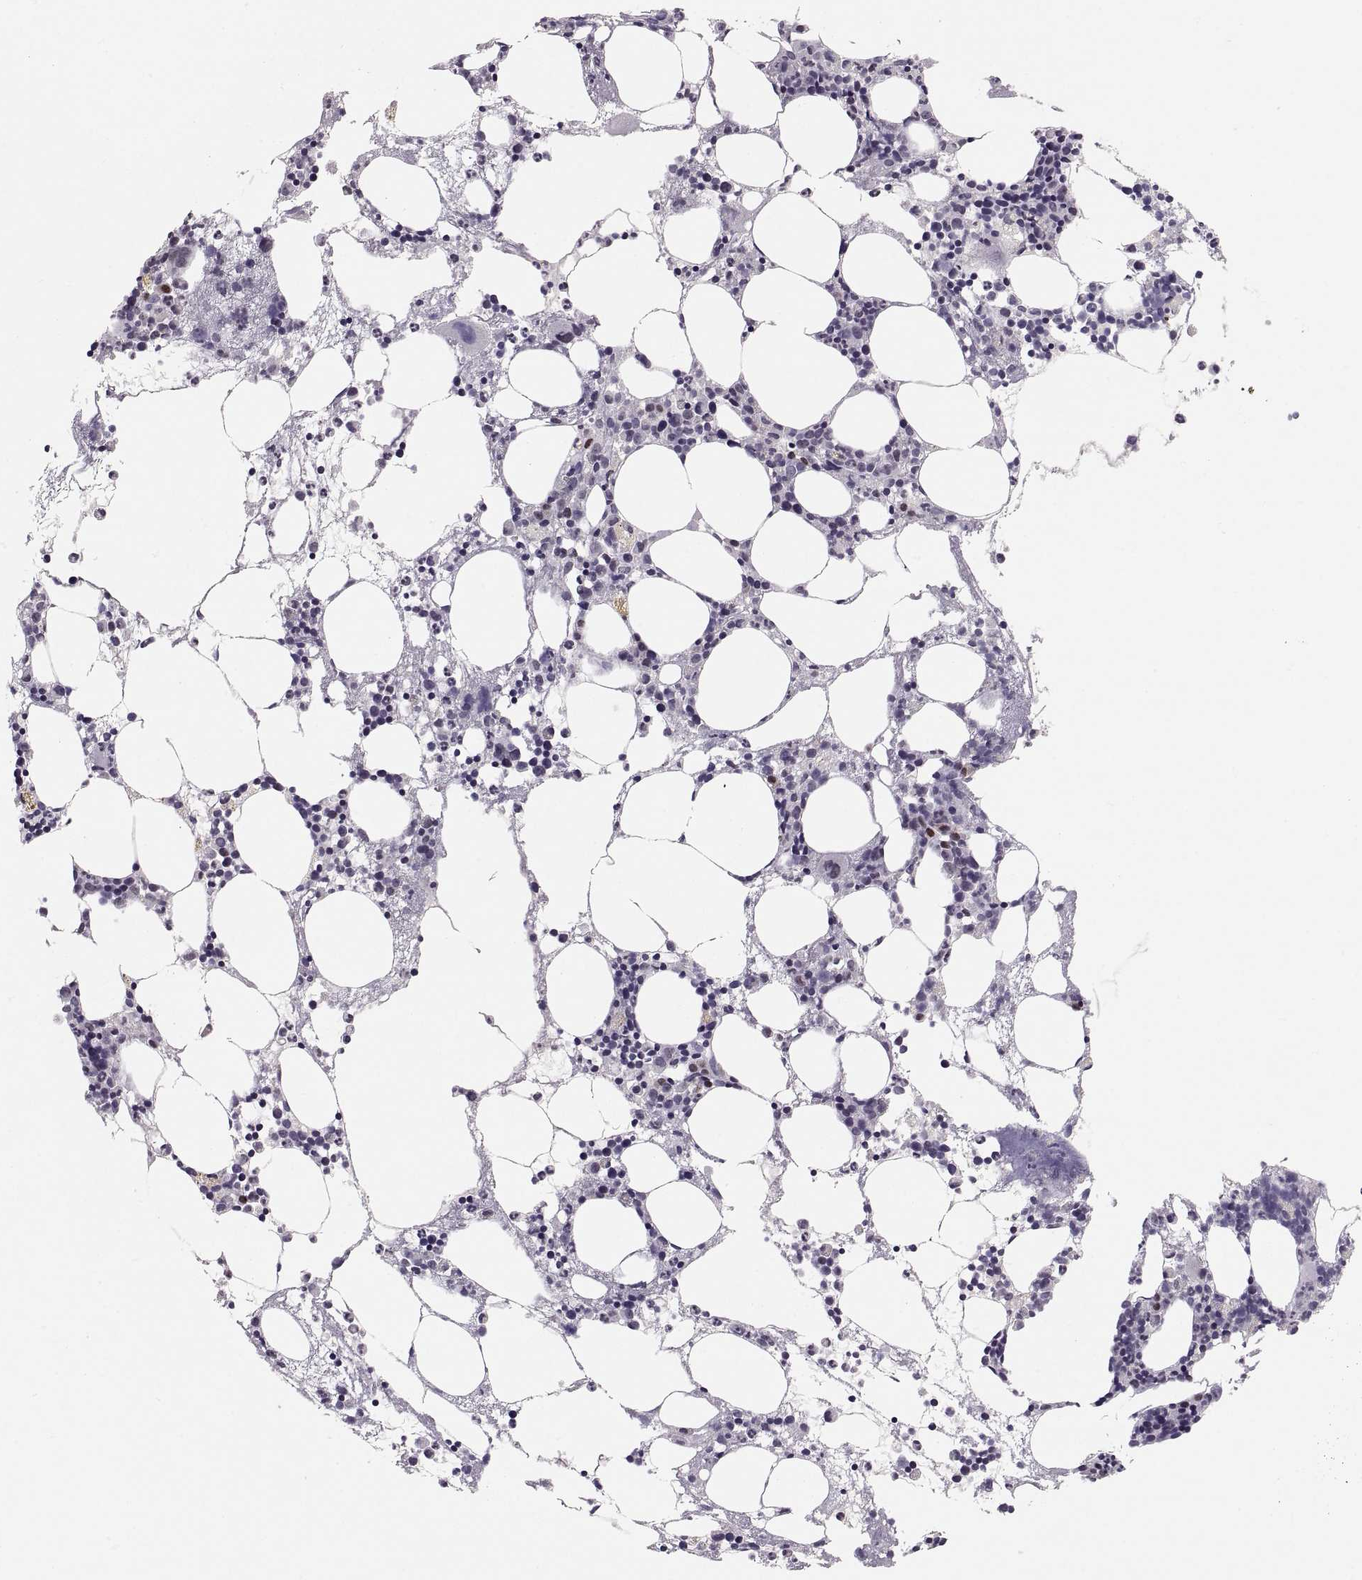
{"staining": {"intensity": "moderate", "quantity": "<25%", "location": "nuclear"}, "tissue": "bone marrow", "cell_type": "Hematopoietic cells", "image_type": "normal", "snomed": [{"axis": "morphology", "description": "Normal tissue, NOS"}, {"axis": "topography", "description": "Bone marrow"}], "caption": "High-magnification brightfield microscopy of benign bone marrow stained with DAB (3,3'-diaminobenzidine) (brown) and counterstained with hematoxylin (blue). hematopoietic cells exhibit moderate nuclear expression is present in about<25% of cells. (DAB = brown stain, brightfield microscopy at high magnification).", "gene": "SNAI1", "patient": {"sex": "male", "age": 54}}